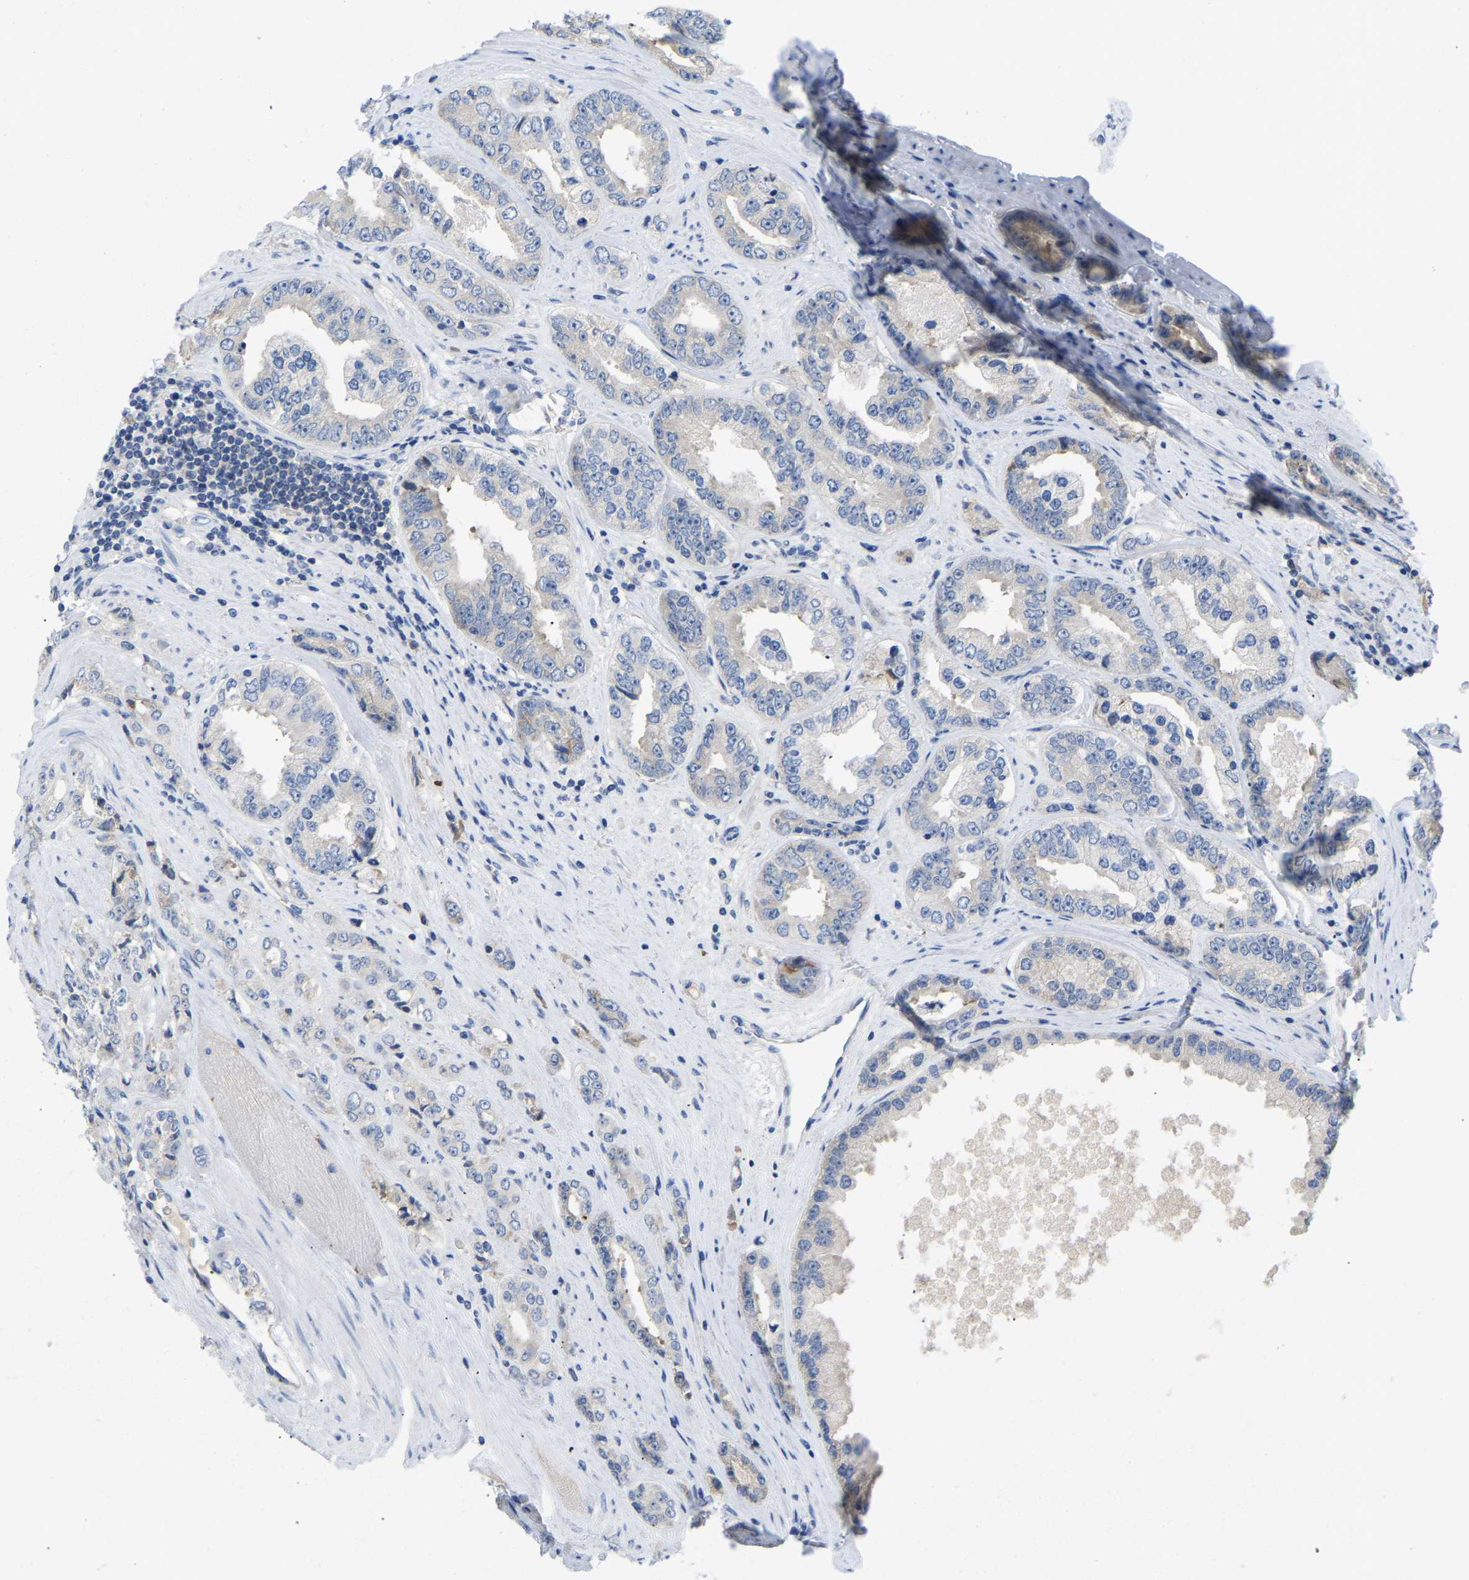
{"staining": {"intensity": "weak", "quantity": "<25%", "location": "cytoplasmic/membranous"}, "tissue": "prostate cancer", "cell_type": "Tumor cells", "image_type": "cancer", "snomed": [{"axis": "morphology", "description": "Adenocarcinoma, High grade"}, {"axis": "topography", "description": "Prostate"}], "caption": "Prostate cancer (adenocarcinoma (high-grade)) was stained to show a protein in brown. There is no significant expression in tumor cells.", "gene": "ABCA10", "patient": {"sex": "male", "age": 61}}